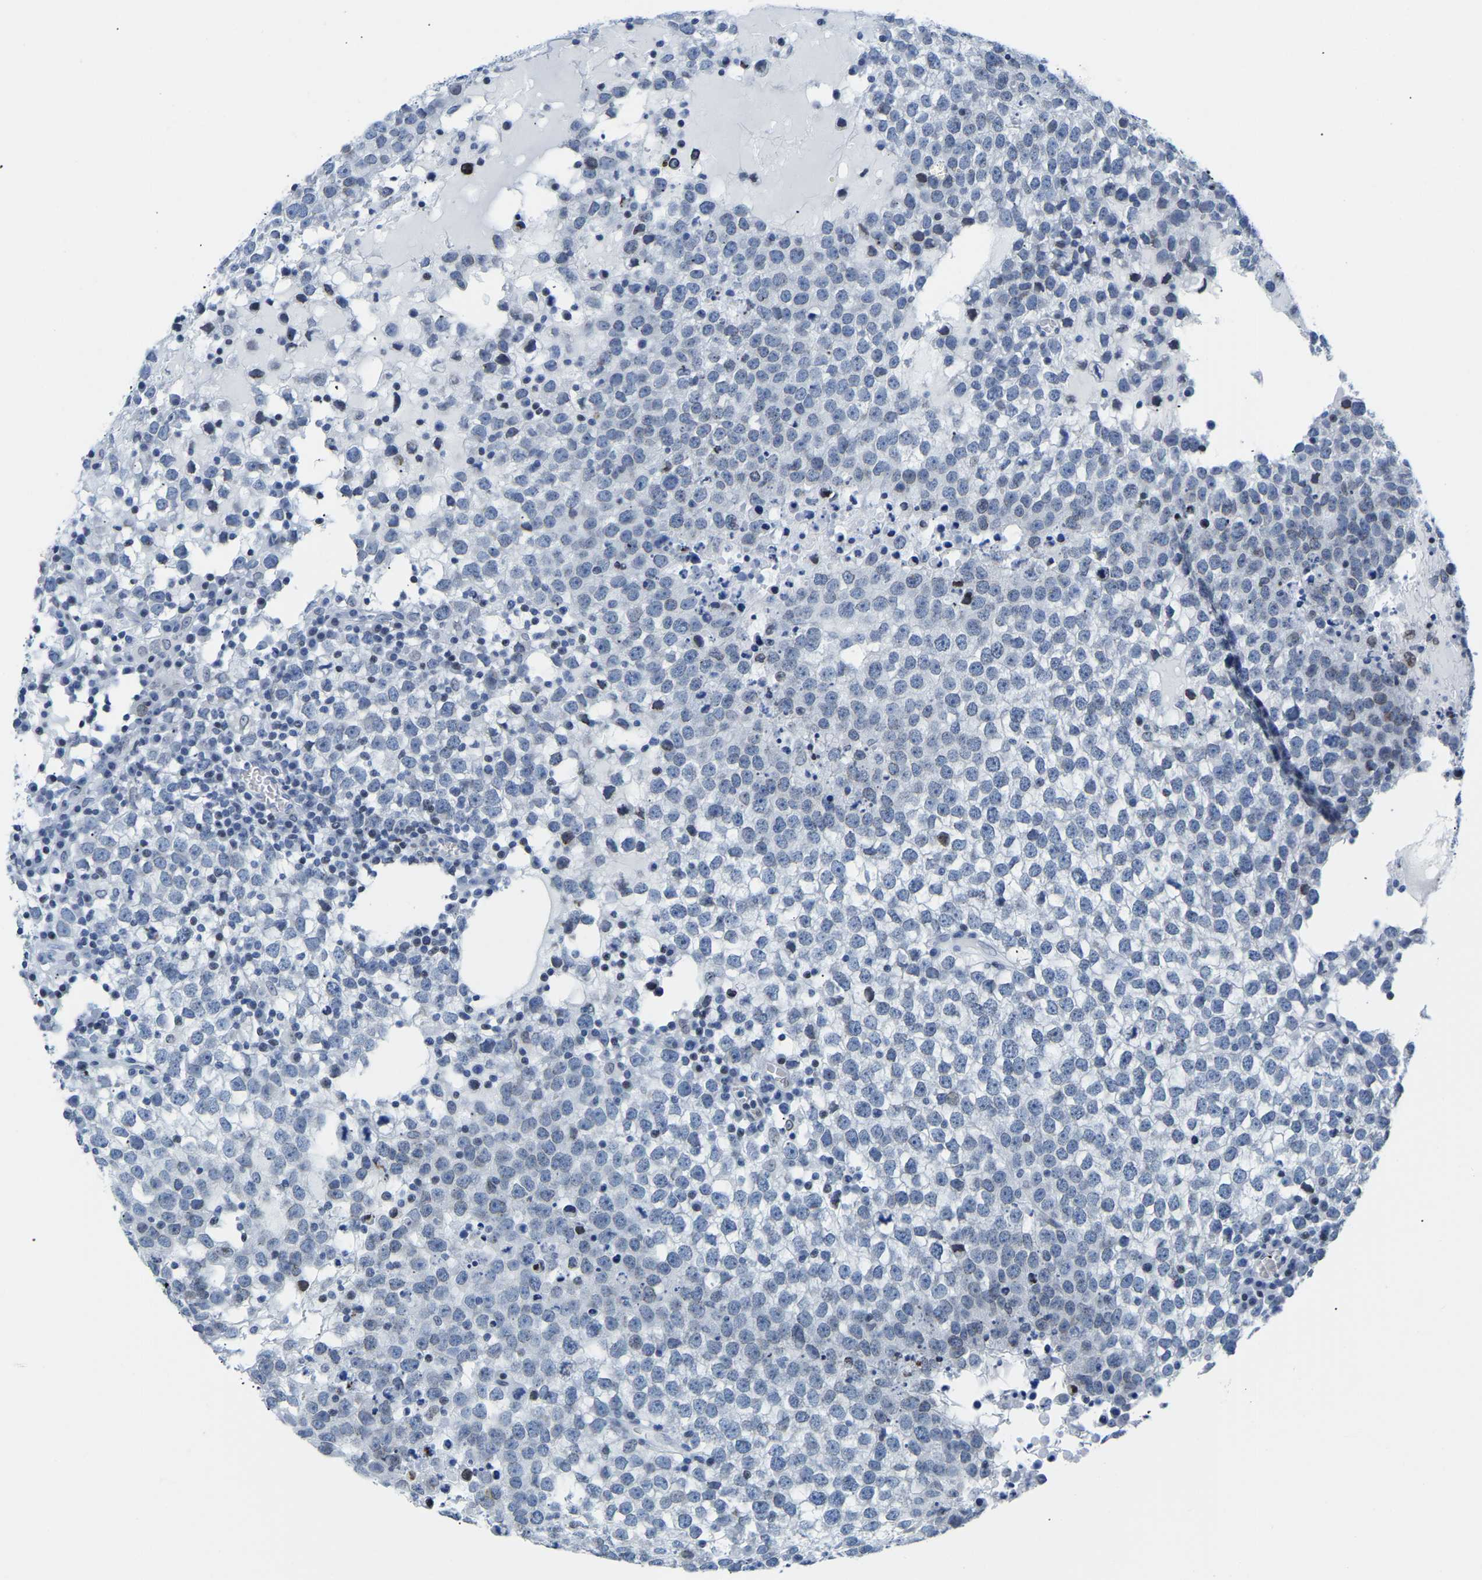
{"staining": {"intensity": "negative", "quantity": "none", "location": "none"}, "tissue": "testis cancer", "cell_type": "Tumor cells", "image_type": "cancer", "snomed": [{"axis": "morphology", "description": "Seminoma, NOS"}, {"axis": "topography", "description": "Testis"}], "caption": "Tumor cells show no significant expression in testis cancer (seminoma). Brightfield microscopy of immunohistochemistry stained with DAB (brown) and hematoxylin (blue), captured at high magnification.", "gene": "UPK3A", "patient": {"sex": "male", "age": 65}}